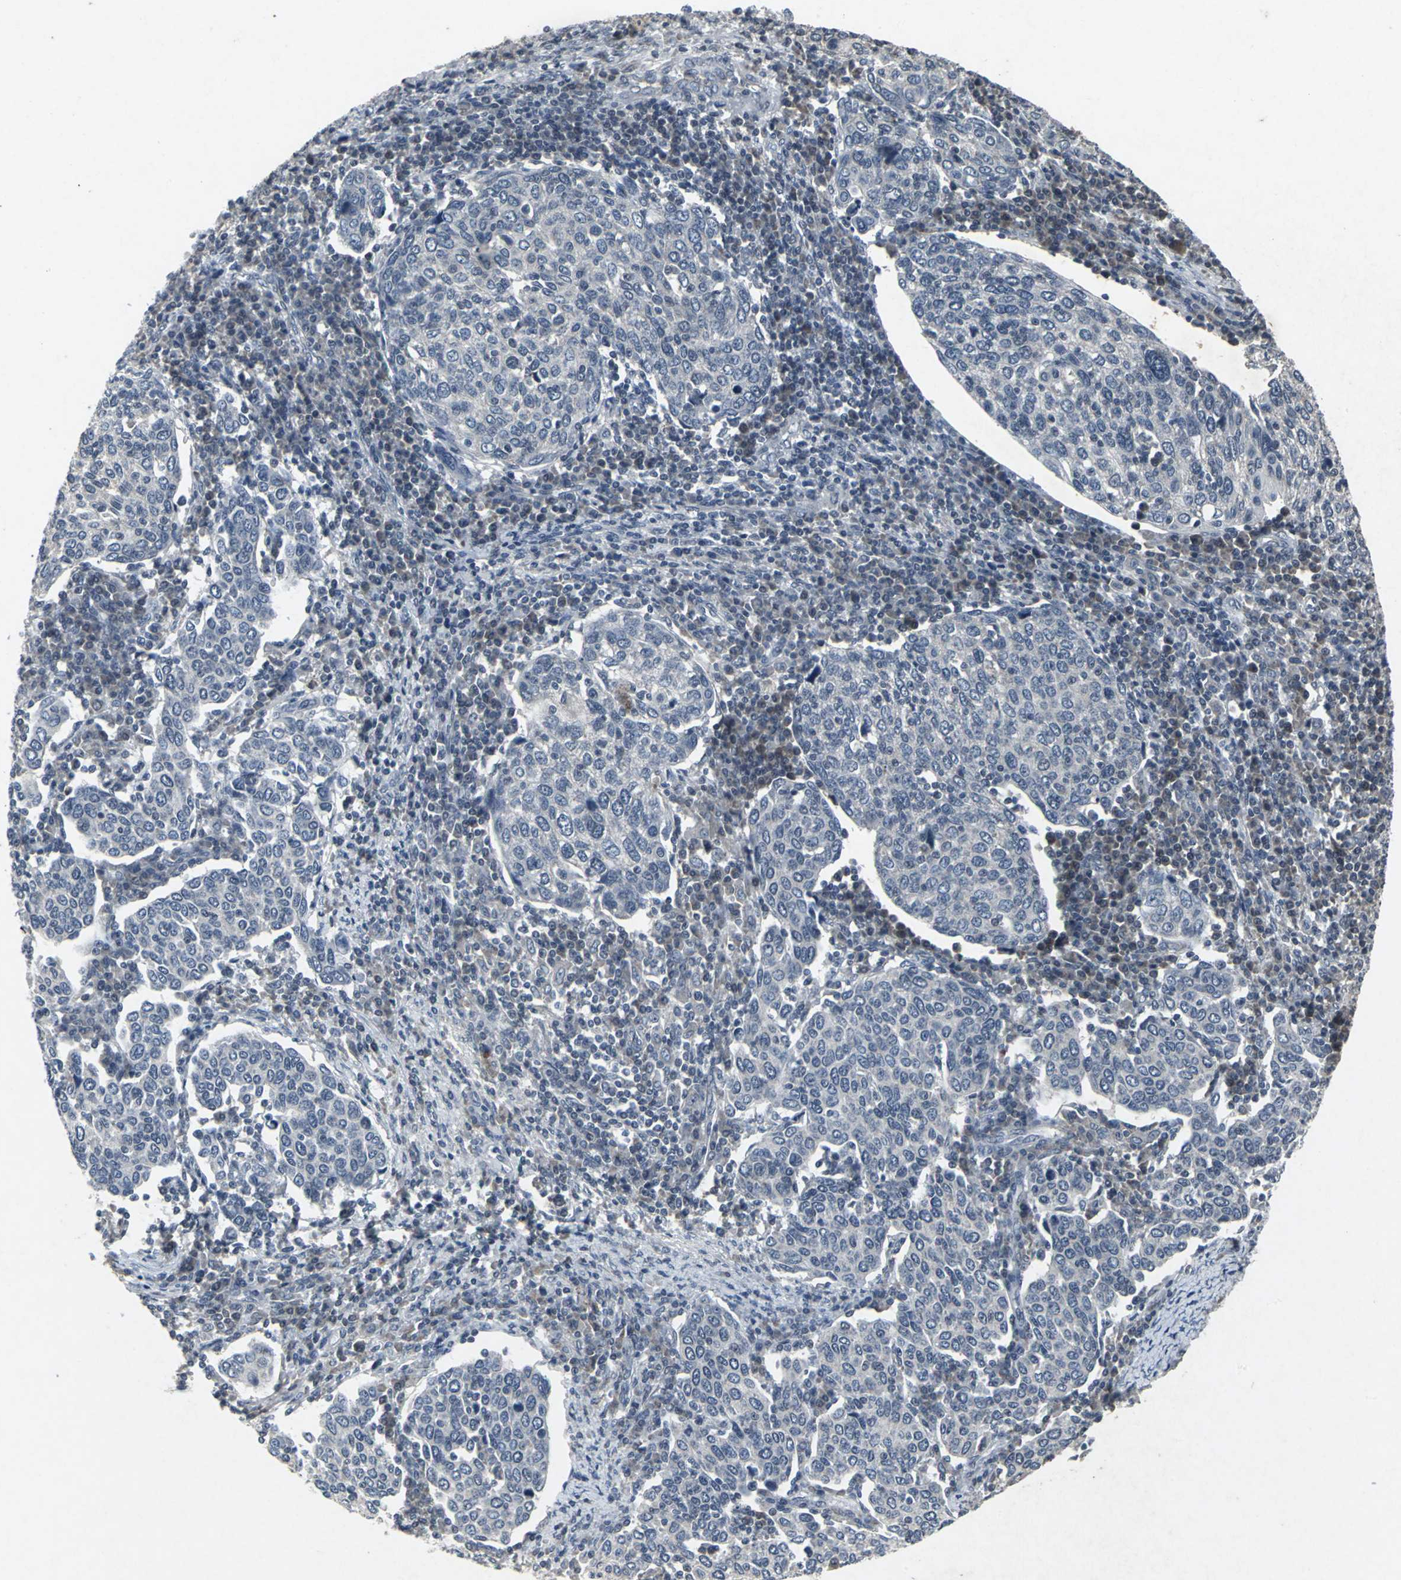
{"staining": {"intensity": "negative", "quantity": "none", "location": "none"}, "tissue": "cervical cancer", "cell_type": "Tumor cells", "image_type": "cancer", "snomed": [{"axis": "morphology", "description": "Squamous cell carcinoma, NOS"}, {"axis": "topography", "description": "Cervix"}], "caption": "Cervical squamous cell carcinoma was stained to show a protein in brown. There is no significant expression in tumor cells.", "gene": "BMP4", "patient": {"sex": "female", "age": 40}}